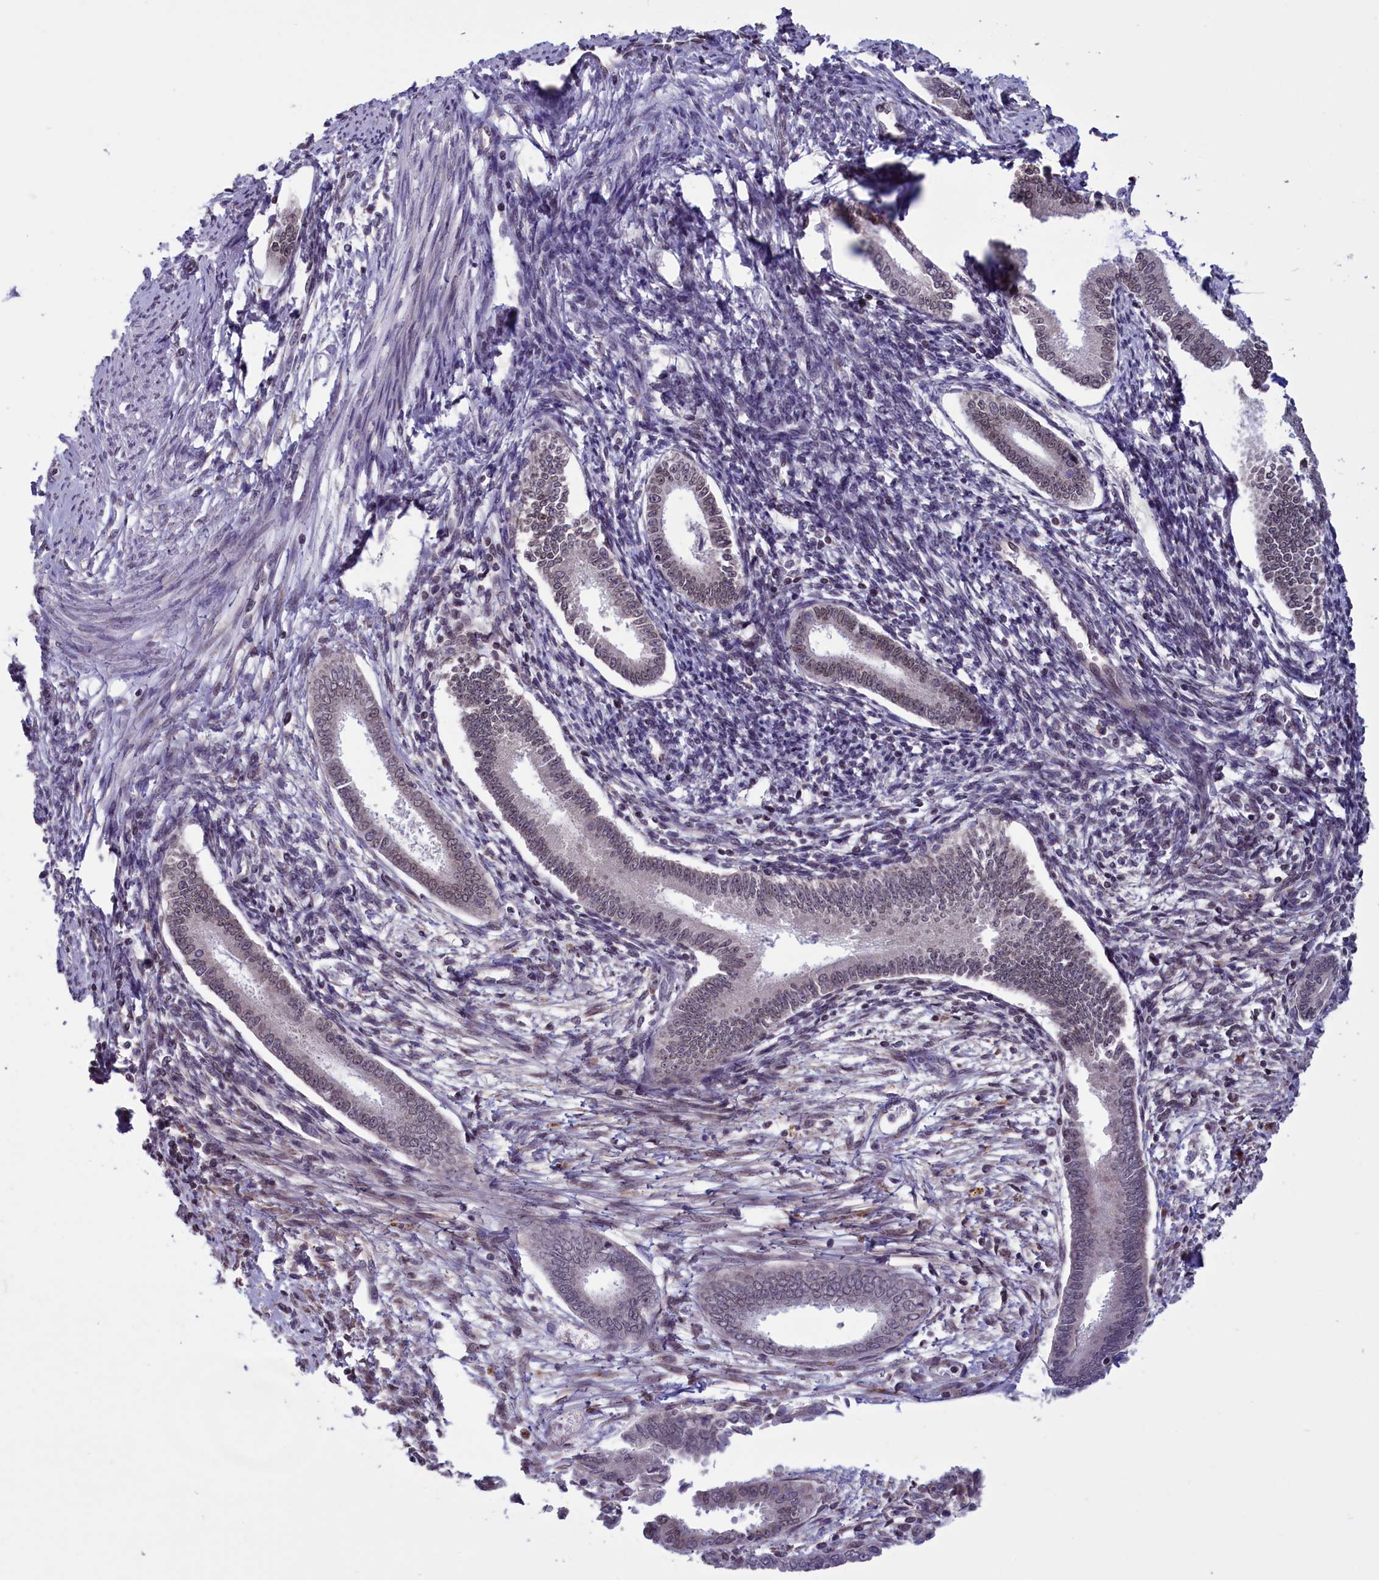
{"staining": {"intensity": "weak", "quantity": "<25%", "location": "cytoplasmic/membranous,nuclear"}, "tissue": "endometrium", "cell_type": "Cells in endometrial stroma", "image_type": "normal", "snomed": [{"axis": "morphology", "description": "Normal tissue, NOS"}, {"axis": "topography", "description": "Endometrium"}], "caption": "This is an immunohistochemistry (IHC) histopathology image of benign endometrium. There is no positivity in cells in endometrial stroma.", "gene": "PARS2", "patient": {"sex": "female", "age": 56}}